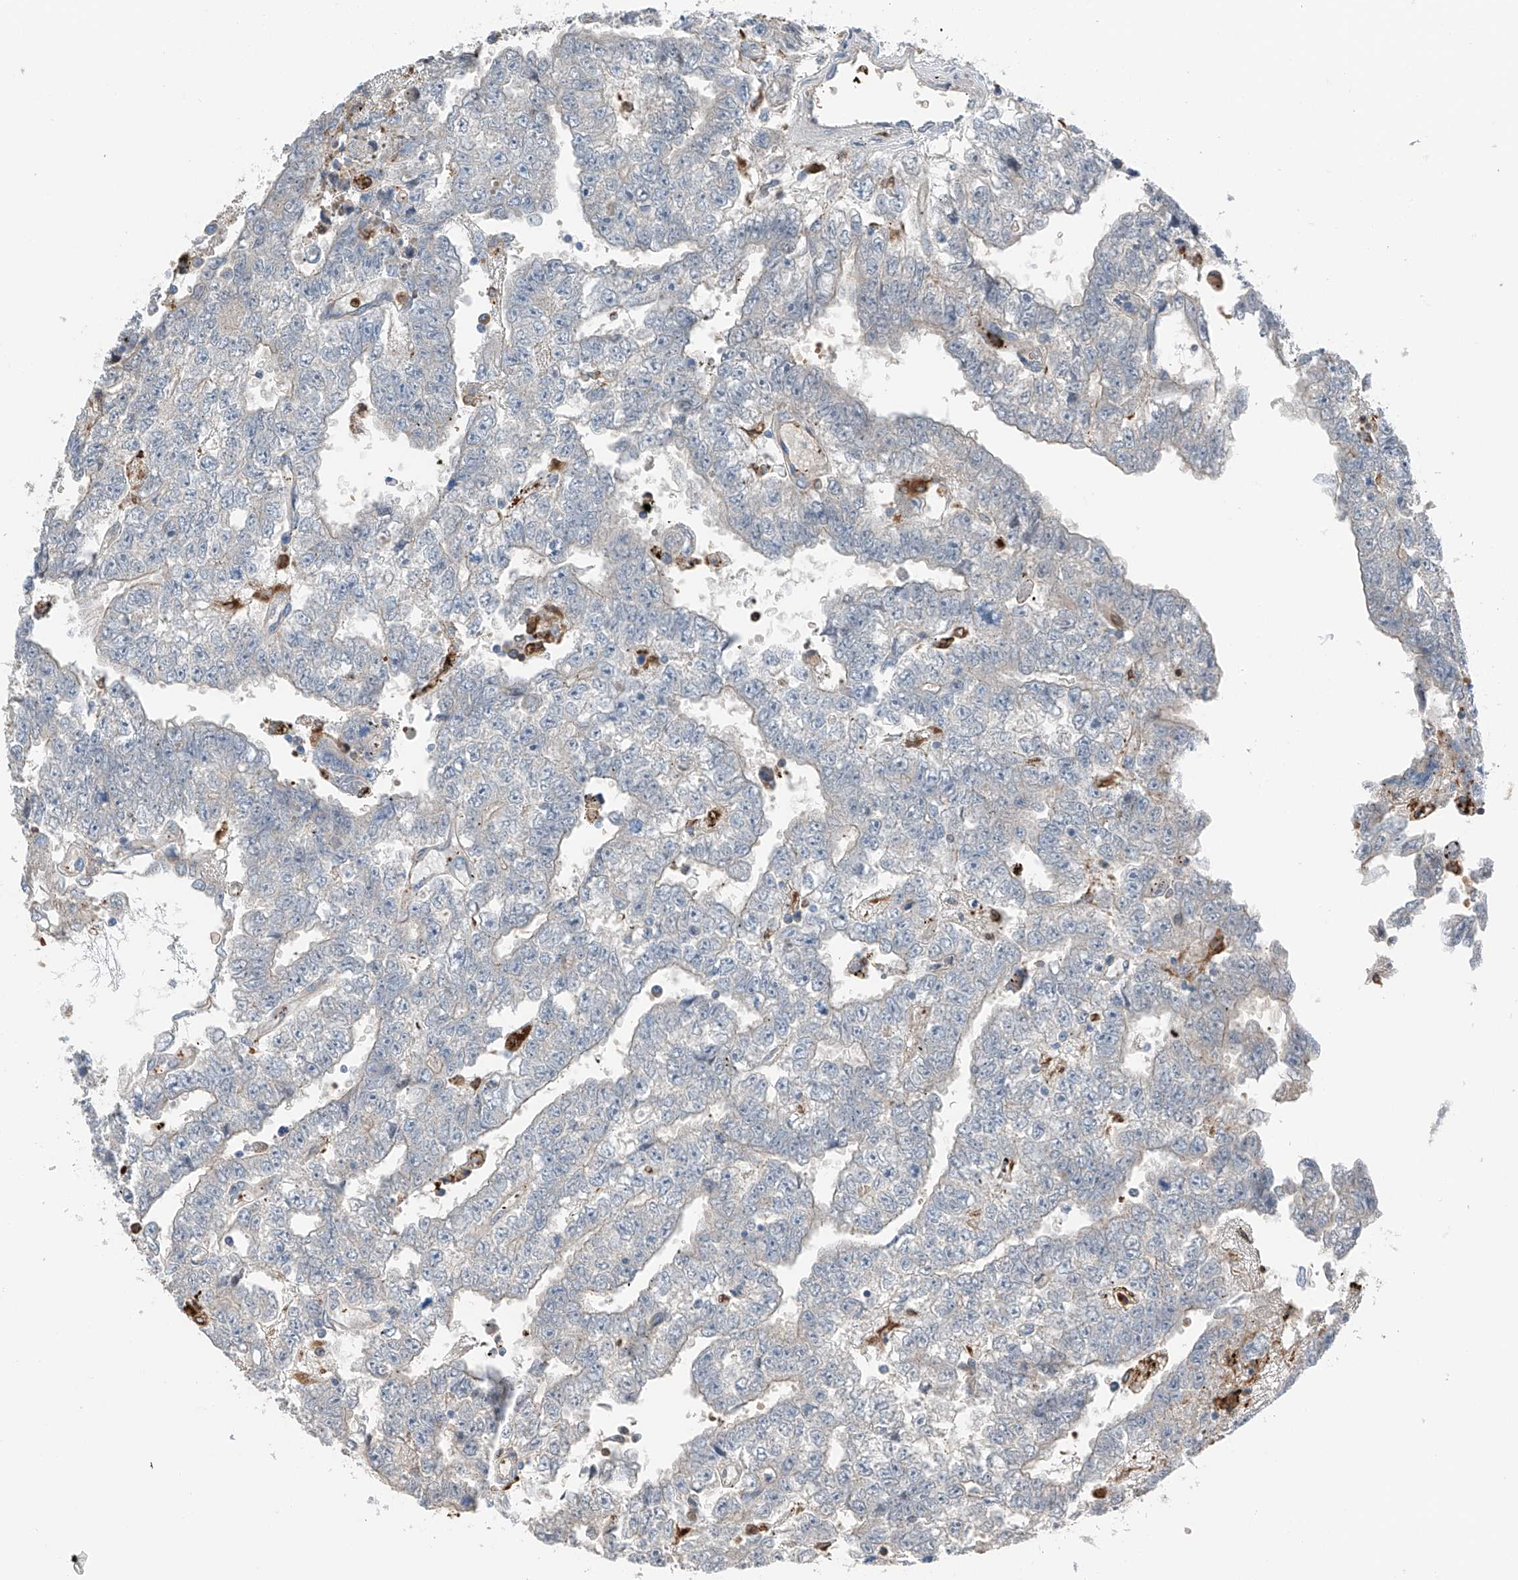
{"staining": {"intensity": "negative", "quantity": "none", "location": "none"}, "tissue": "testis cancer", "cell_type": "Tumor cells", "image_type": "cancer", "snomed": [{"axis": "morphology", "description": "Carcinoma, Embryonal, NOS"}, {"axis": "topography", "description": "Testis"}], "caption": "The micrograph shows no staining of tumor cells in testis cancer (embryonal carcinoma). (Stains: DAB IHC with hematoxylin counter stain, Microscopy: brightfield microscopy at high magnification).", "gene": "TBXAS1", "patient": {"sex": "male", "age": 25}}